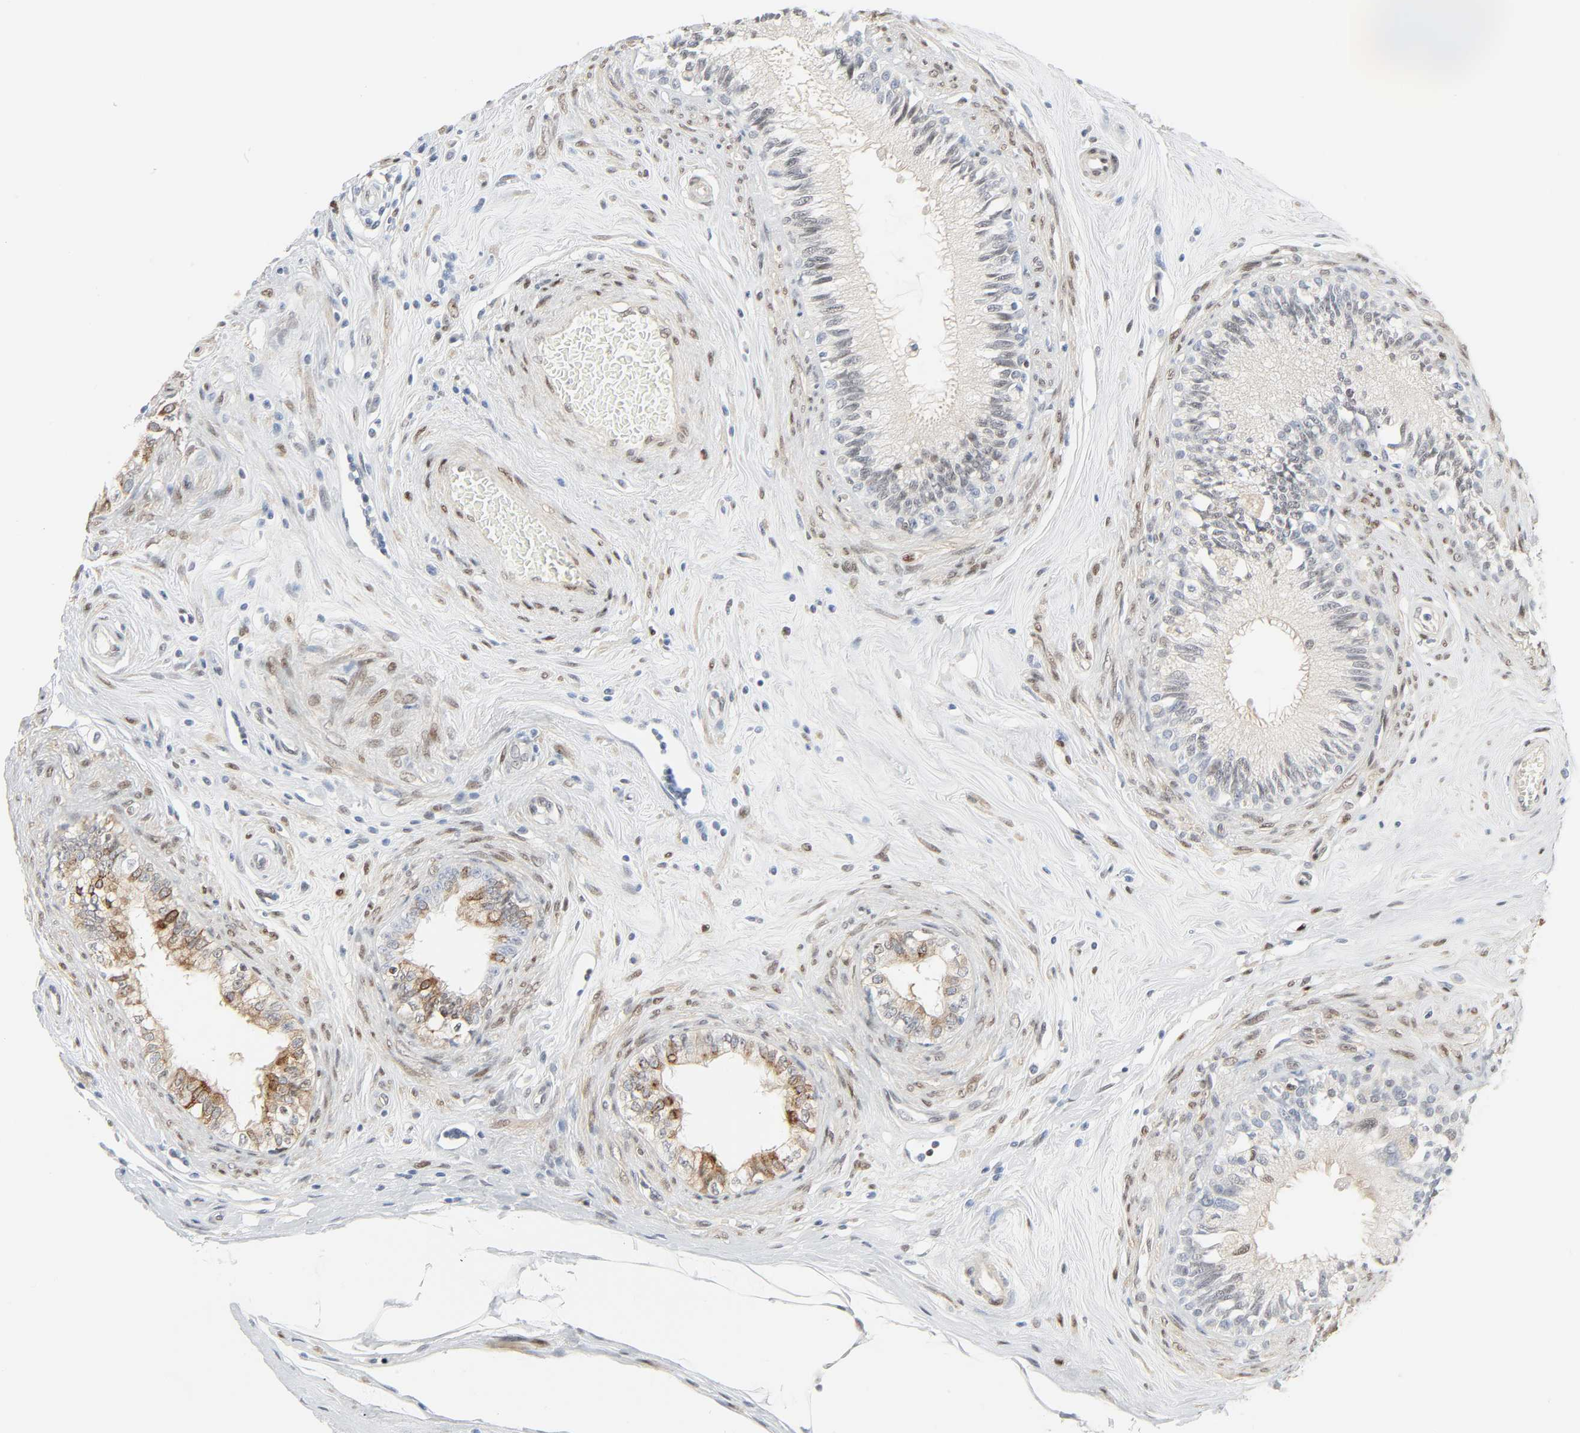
{"staining": {"intensity": "moderate", "quantity": "<25%", "location": "cytoplasmic/membranous,nuclear"}, "tissue": "epididymis", "cell_type": "Glandular cells", "image_type": "normal", "snomed": [{"axis": "morphology", "description": "Normal tissue, NOS"}, {"axis": "morphology", "description": "Inflammation, NOS"}, {"axis": "topography", "description": "Epididymis"}], "caption": "Brown immunohistochemical staining in unremarkable epididymis demonstrates moderate cytoplasmic/membranous,nuclear staining in about <25% of glandular cells.", "gene": "ZBTB16", "patient": {"sex": "male", "age": 84}}